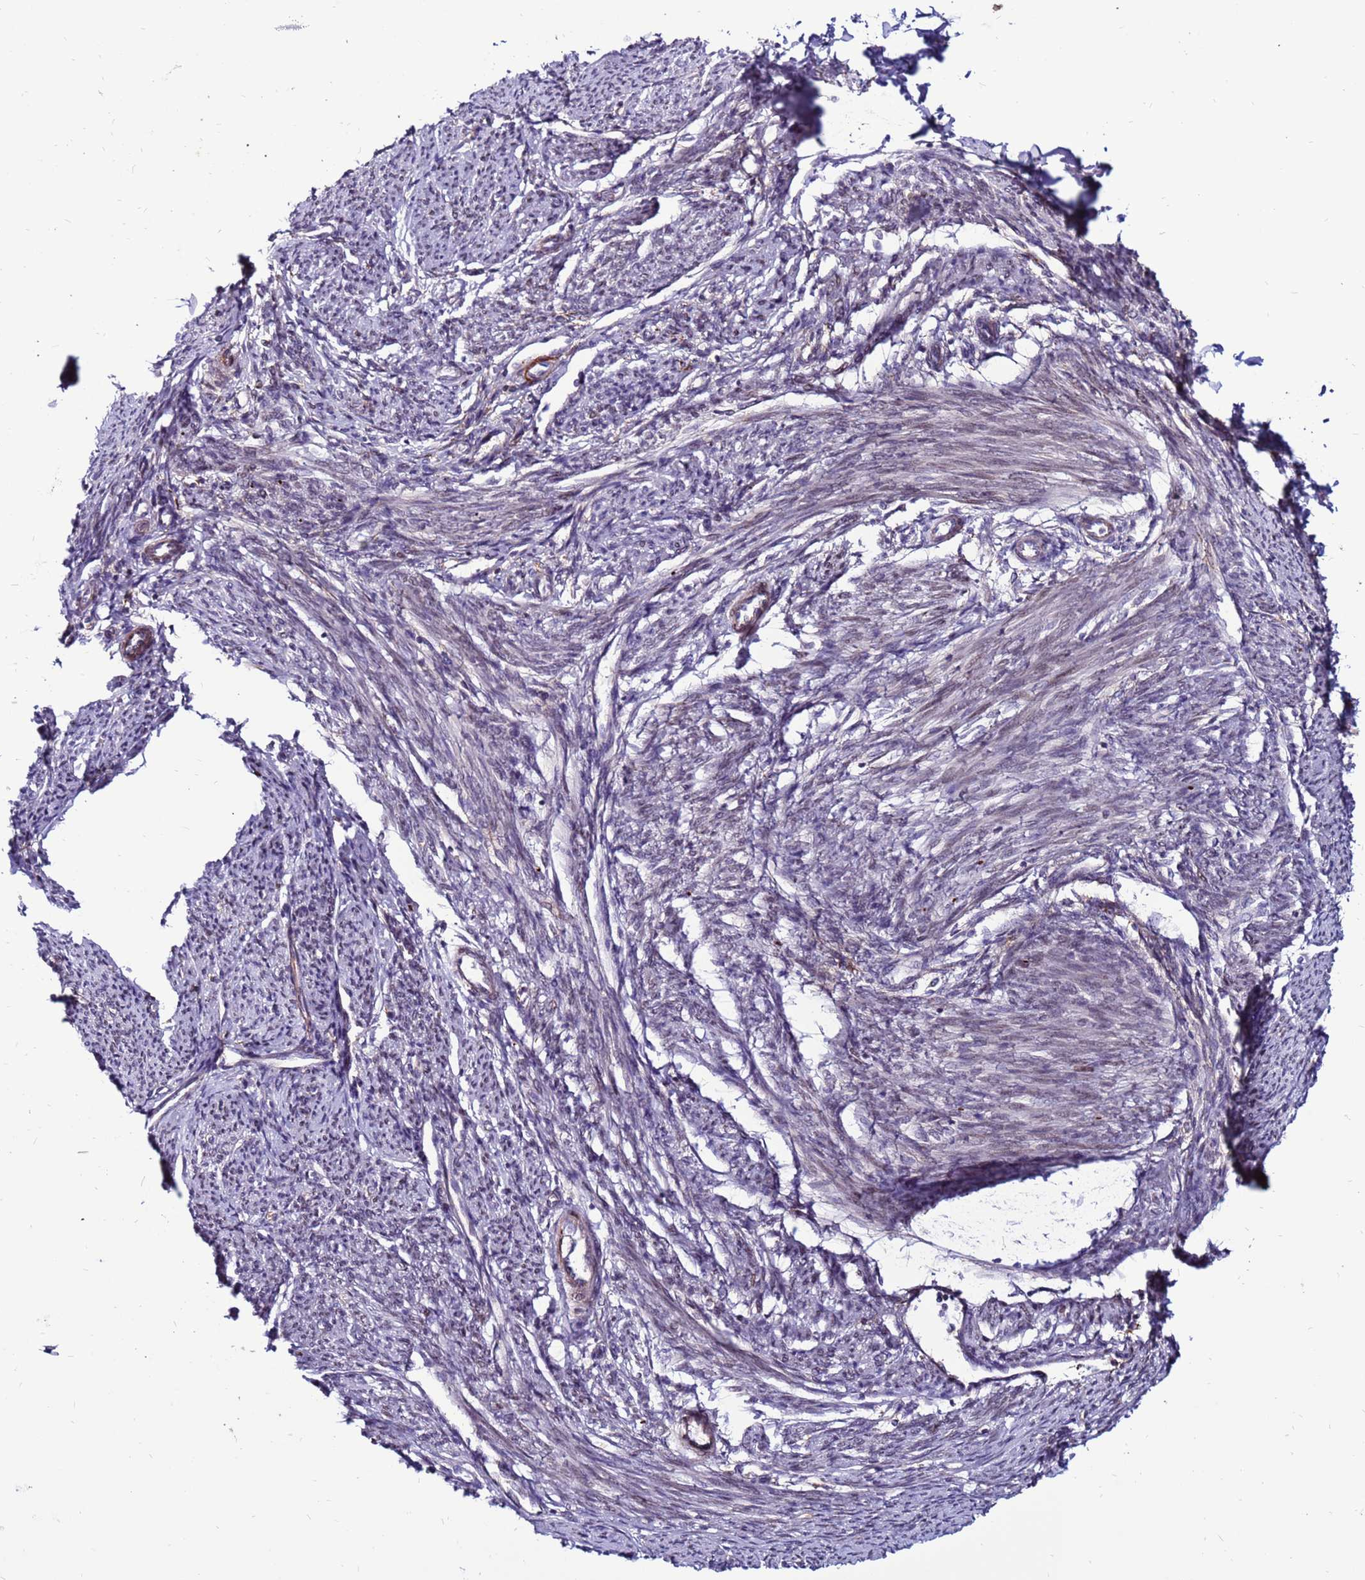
{"staining": {"intensity": "moderate", "quantity": "25%-75%", "location": "nuclear"}, "tissue": "smooth muscle", "cell_type": "Smooth muscle cells", "image_type": "normal", "snomed": [{"axis": "morphology", "description": "Normal tissue, NOS"}, {"axis": "topography", "description": "Smooth muscle"}, {"axis": "topography", "description": "Uterus"}], "caption": "Smooth muscle cells exhibit moderate nuclear staining in approximately 25%-75% of cells in benign smooth muscle. (brown staining indicates protein expression, while blue staining denotes nuclei).", "gene": "CCDC71", "patient": {"sex": "female", "age": 59}}